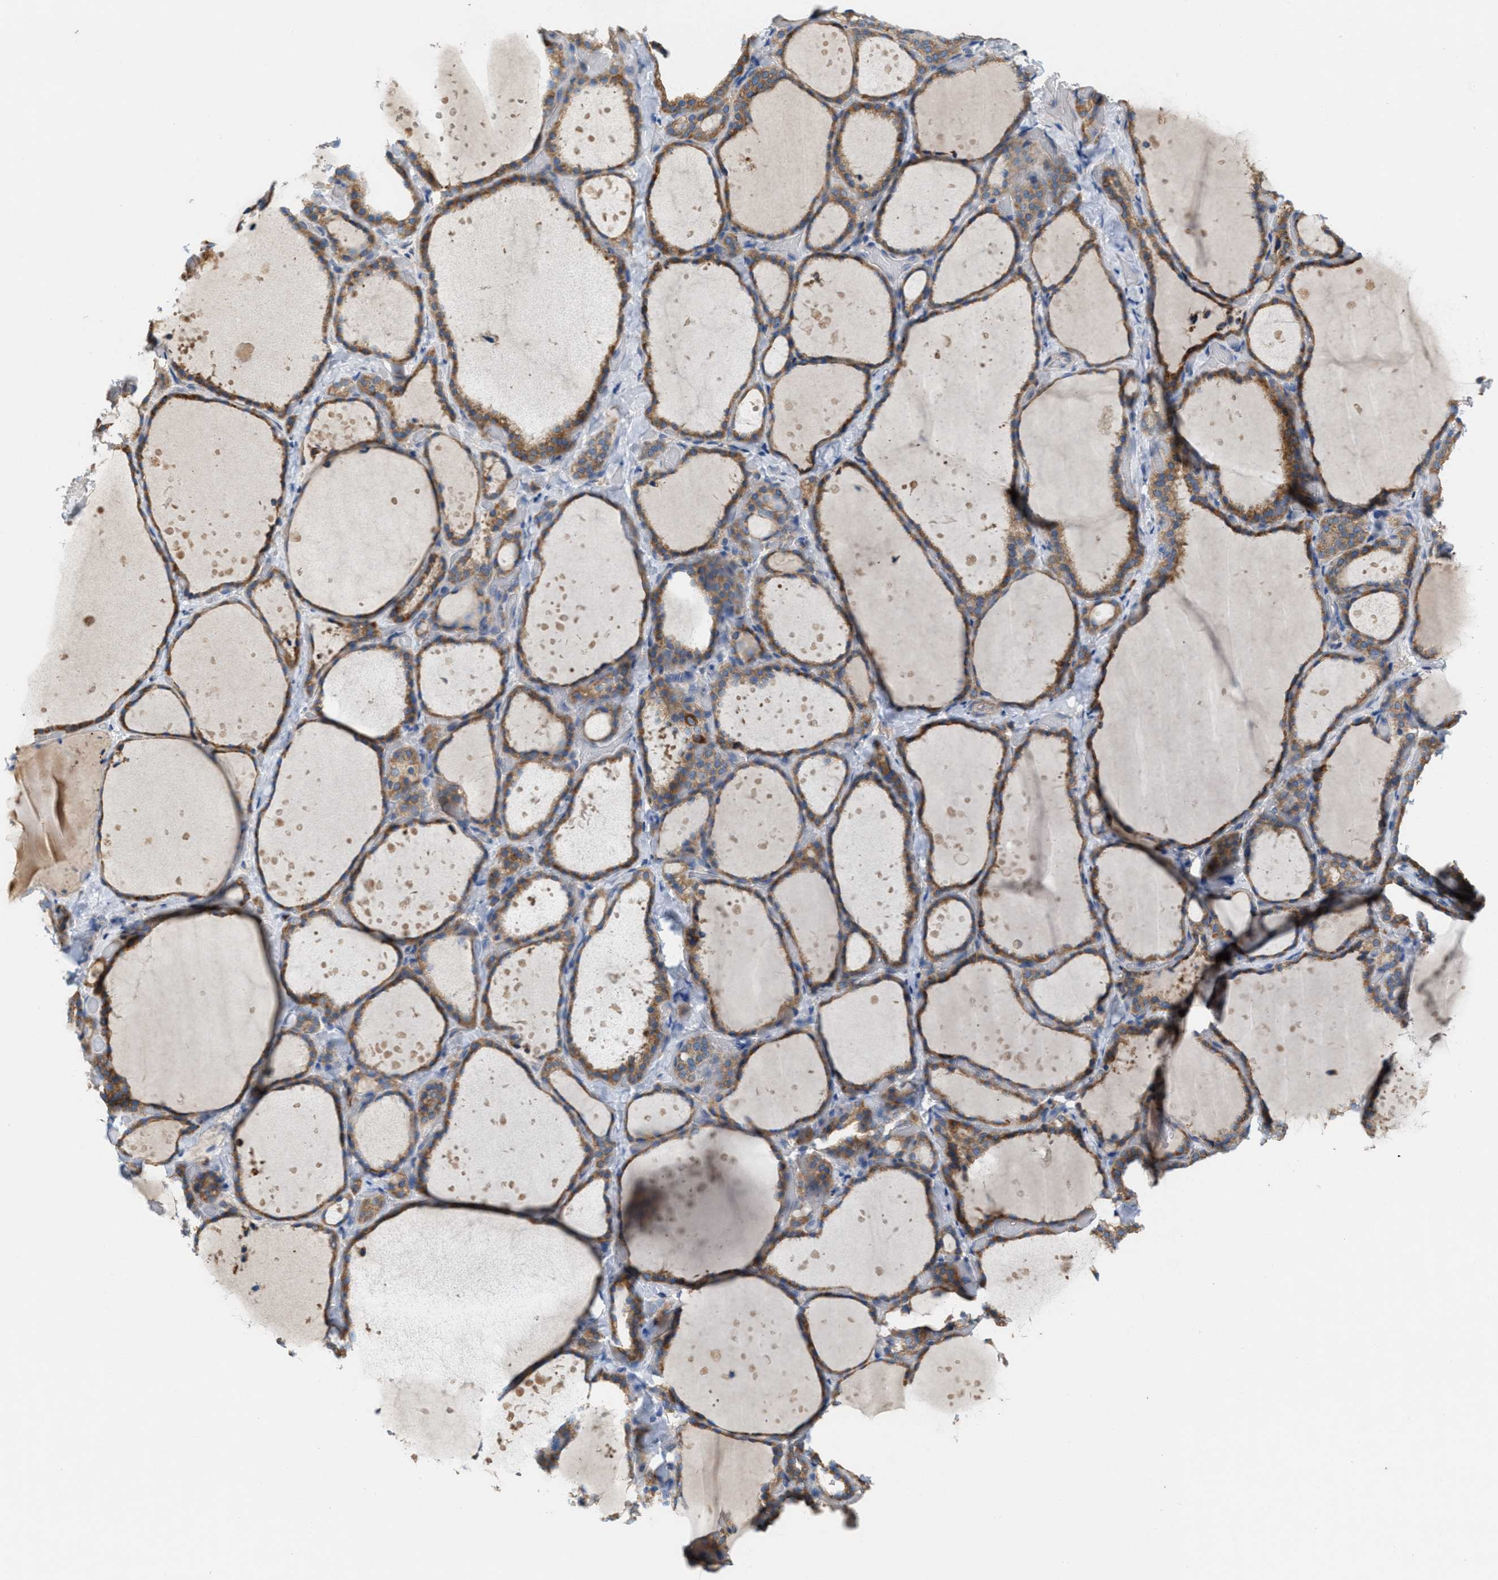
{"staining": {"intensity": "moderate", "quantity": ">75%", "location": "cytoplasmic/membranous"}, "tissue": "thyroid gland", "cell_type": "Glandular cells", "image_type": "normal", "snomed": [{"axis": "morphology", "description": "Normal tissue, NOS"}, {"axis": "topography", "description": "Thyroid gland"}], "caption": "Immunohistochemistry (IHC) staining of normal thyroid gland, which demonstrates medium levels of moderate cytoplasmic/membranous staining in about >75% of glandular cells indicating moderate cytoplasmic/membranous protein expression. The staining was performed using DAB (3,3'-diaminobenzidine) (brown) for protein detection and nuclei were counterstained in hematoxylin (blue).", "gene": "DYNC2I1", "patient": {"sex": "female", "age": 44}}